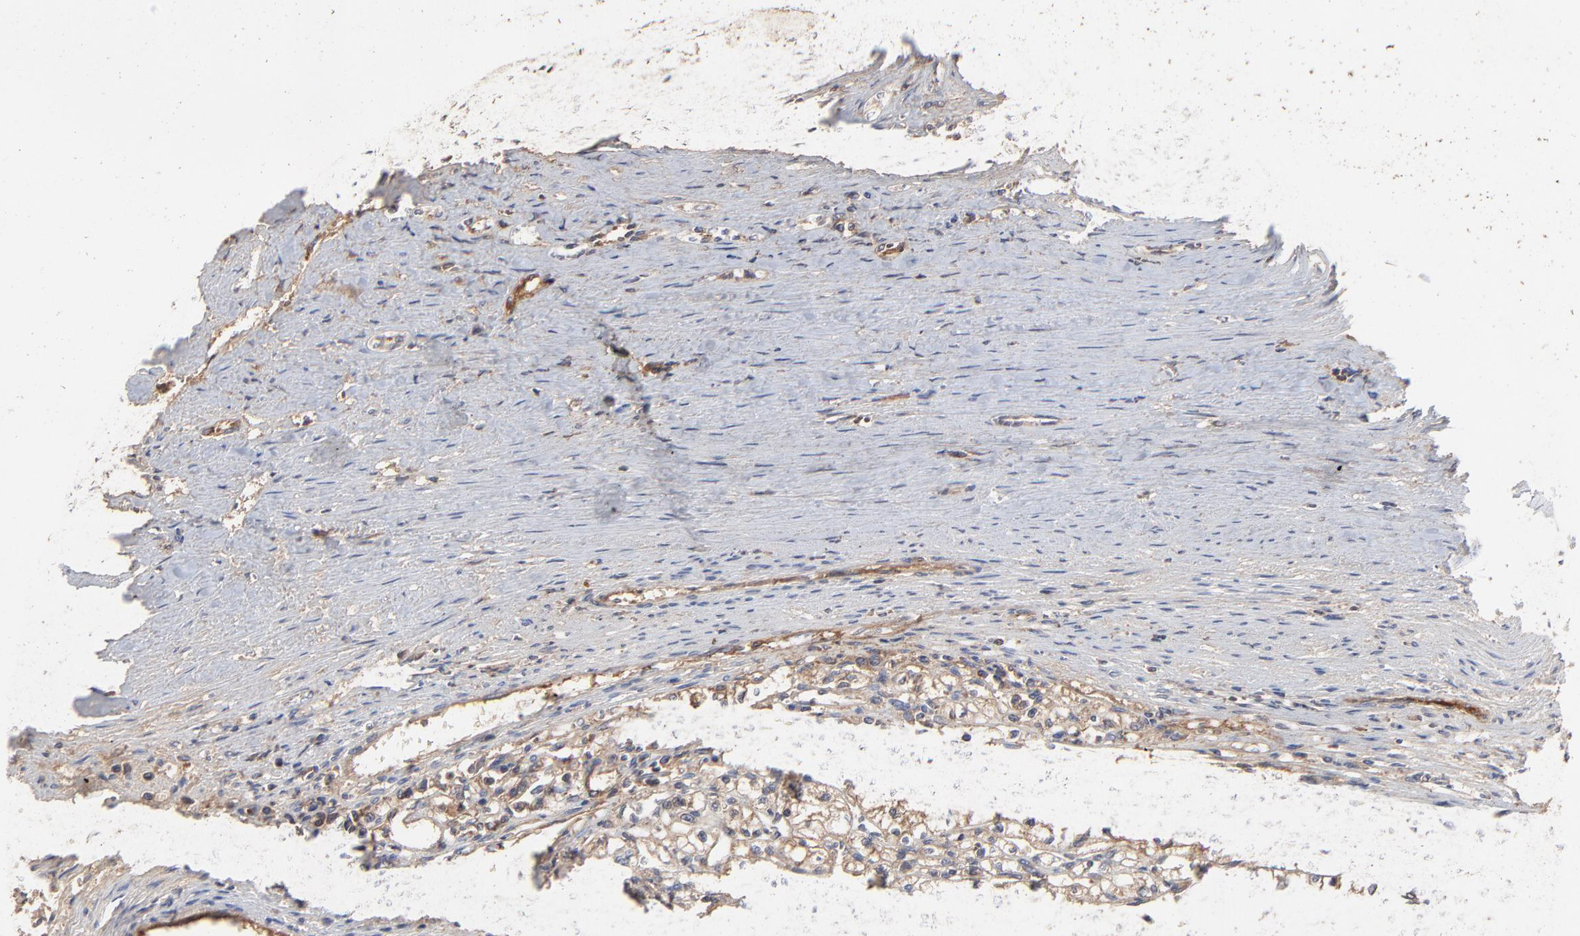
{"staining": {"intensity": "moderate", "quantity": ">75%", "location": "cytoplasmic/membranous"}, "tissue": "renal cancer", "cell_type": "Tumor cells", "image_type": "cancer", "snomed": [{"axis": "morphology", "description": "Adenocarcinoma, NOS"}, {"axis": "topography", "description": "Kidney"}], "caption": "Moderate cytoplasmic/membranous staining for a protein is identified in approximately >75% of tumor cells of renal cancer (adenocarcinoma) using immunohistochemistry.", "gene": "VPREB3", "patient": {"sex": "male", "age": 61}}